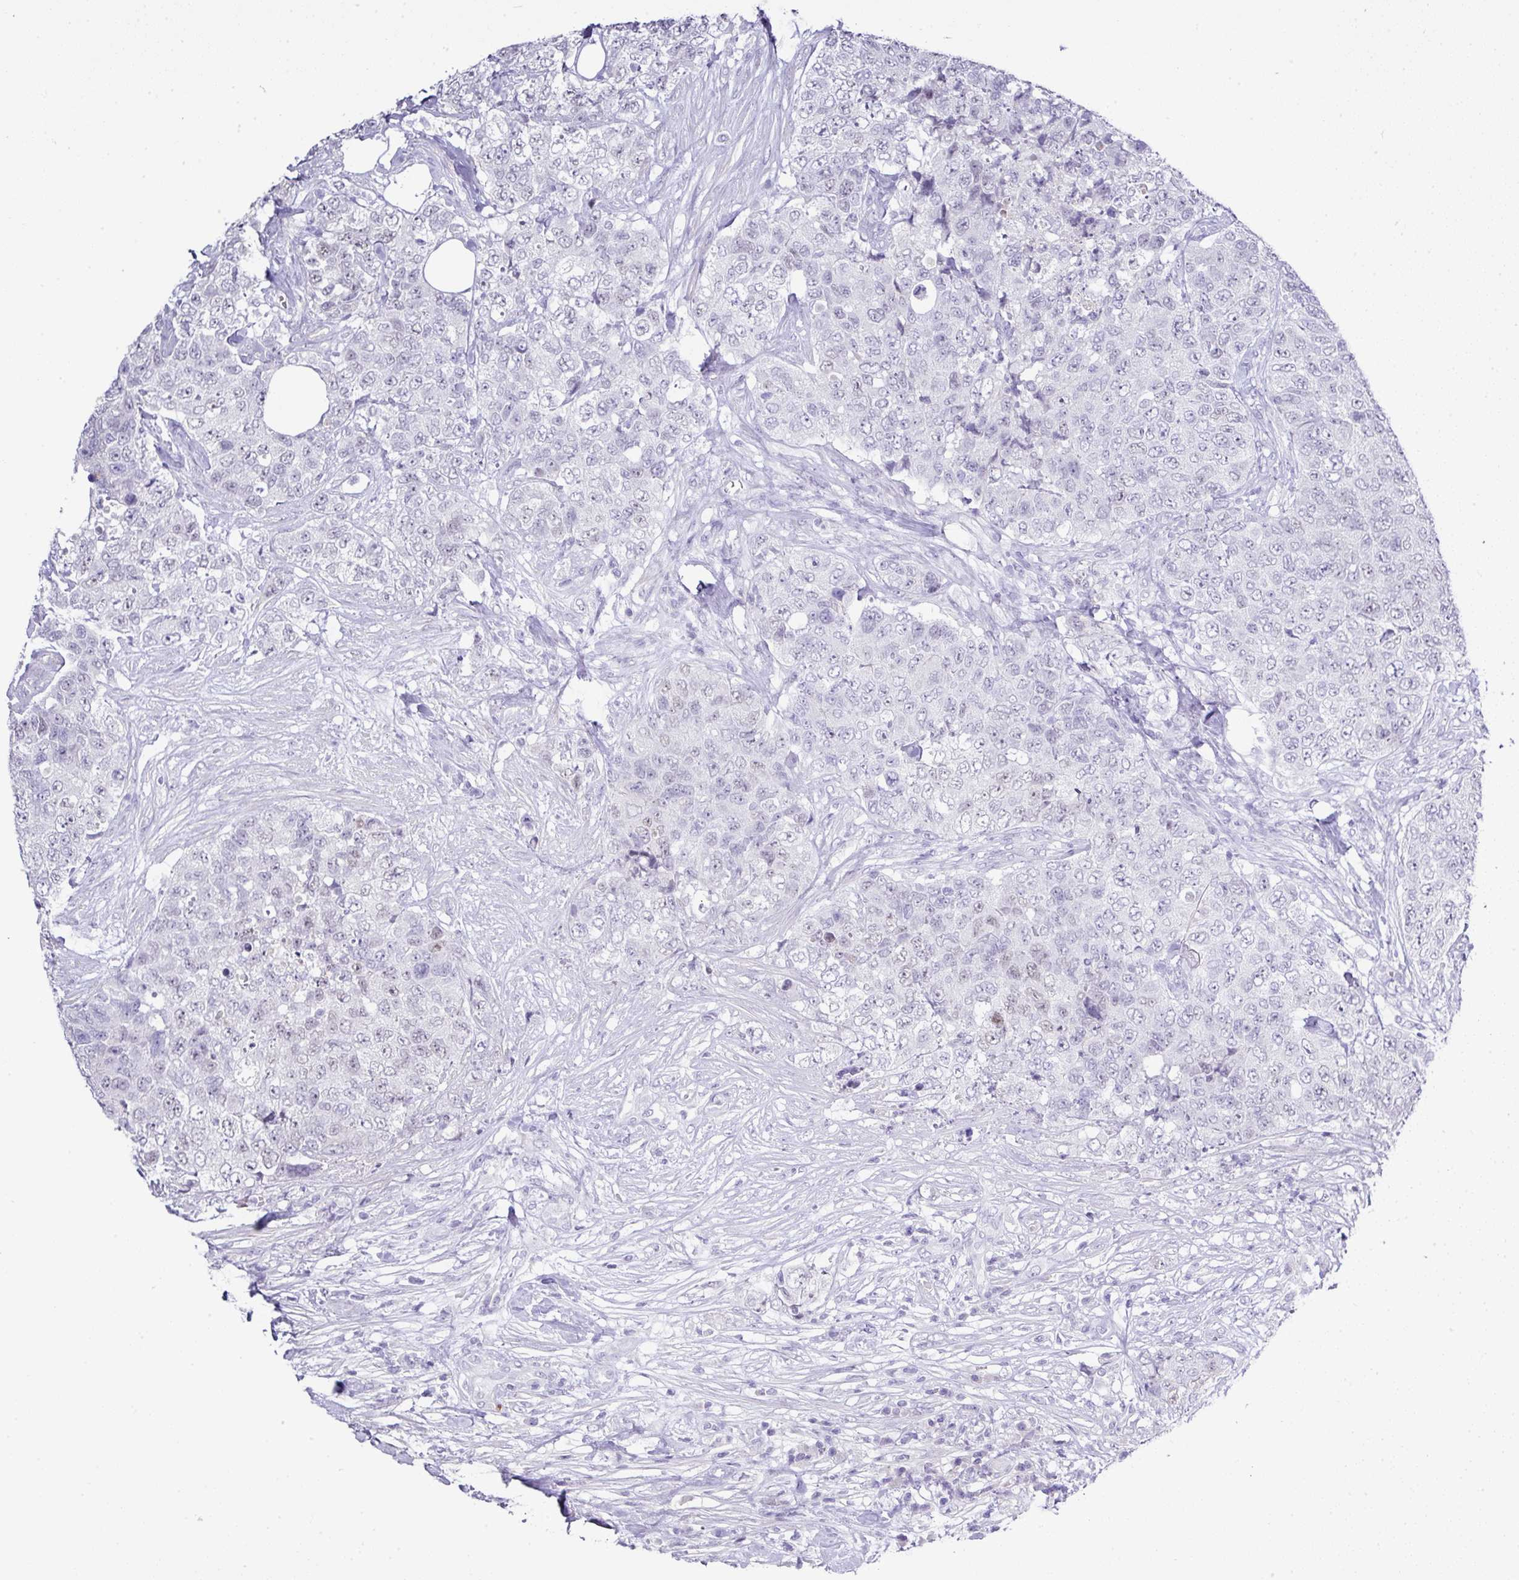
{"staining": {"intensity": "negative", "quantity": "none", "location": "none"}, "tissue": "urothelial cancer", "cell_type": "Tumor cells", "image_type": "cancer", "snomed": [{"axis": "morphology", "description": "Urothelial carcinoma, High grade"}, {"axis": "topography", "description": "Urinary bladder"}], "caption": "There is no significant staining in tumor cells of urothelial cancer.", "gene": "BCL11A", "patient": {"sex": "female", "age": 78}}